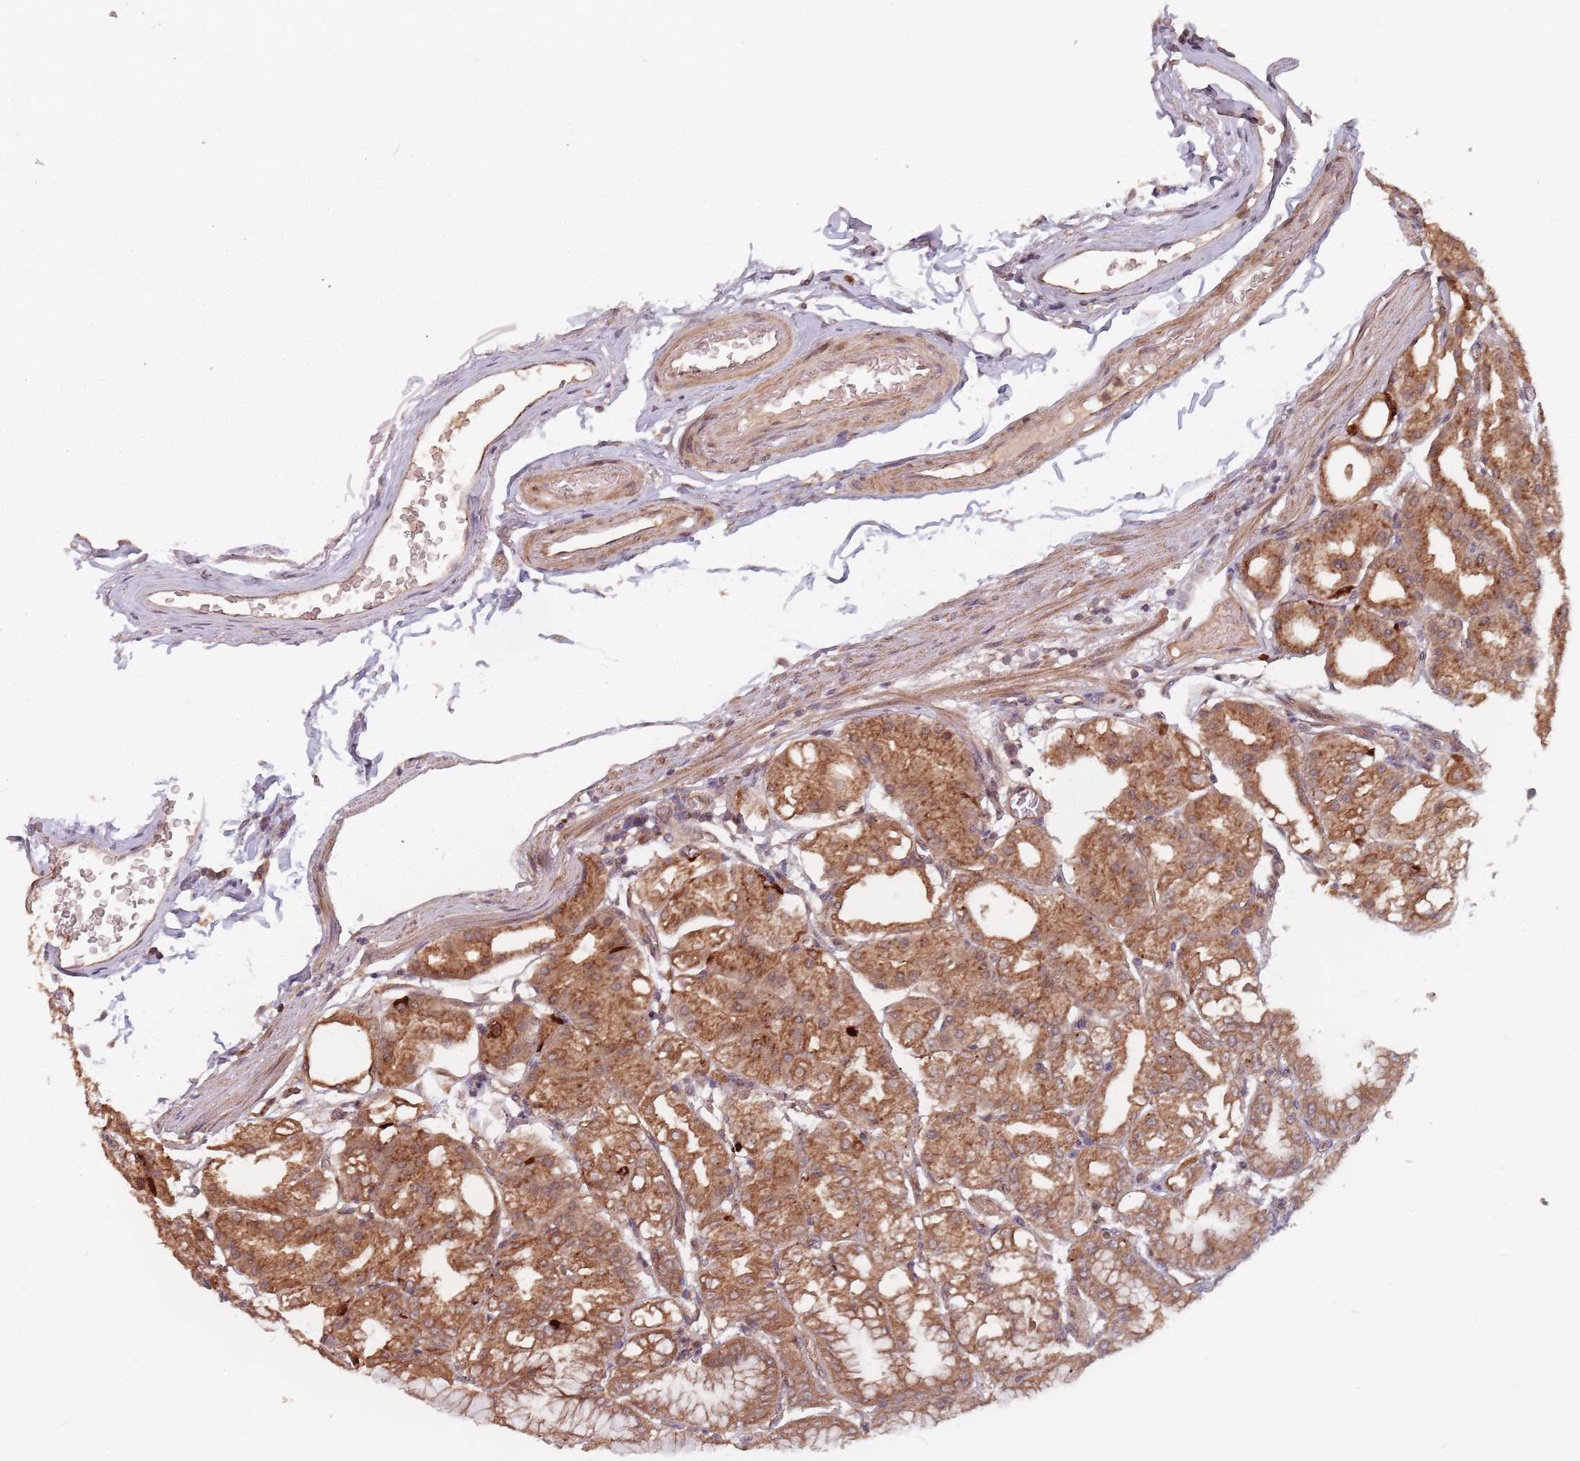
{"staining": {"intensity": "moderate", "quantity": ">75%", "location": "cytoplasmic/membranous"}, "tissue": "stomach", "cell_type": "Glandular cells", "image_type": "normal", "snomed": [{"axis": "morphology", "description": "Normal tissue, NOS"}, {"axis": "topography", "description": "Stomach, lower"}], "caption": "A brown stain labels moderate cytoplasmic/membranous expression of a protein in glandular cells of unremarkable stomach. The protein of interest is stained brown, and the nuclei are stained in blue (DAB IHC with brightfield microscopy, high magnification).", "gene": "C3orf14", "patient": {"sex": "male", "age": 71}}